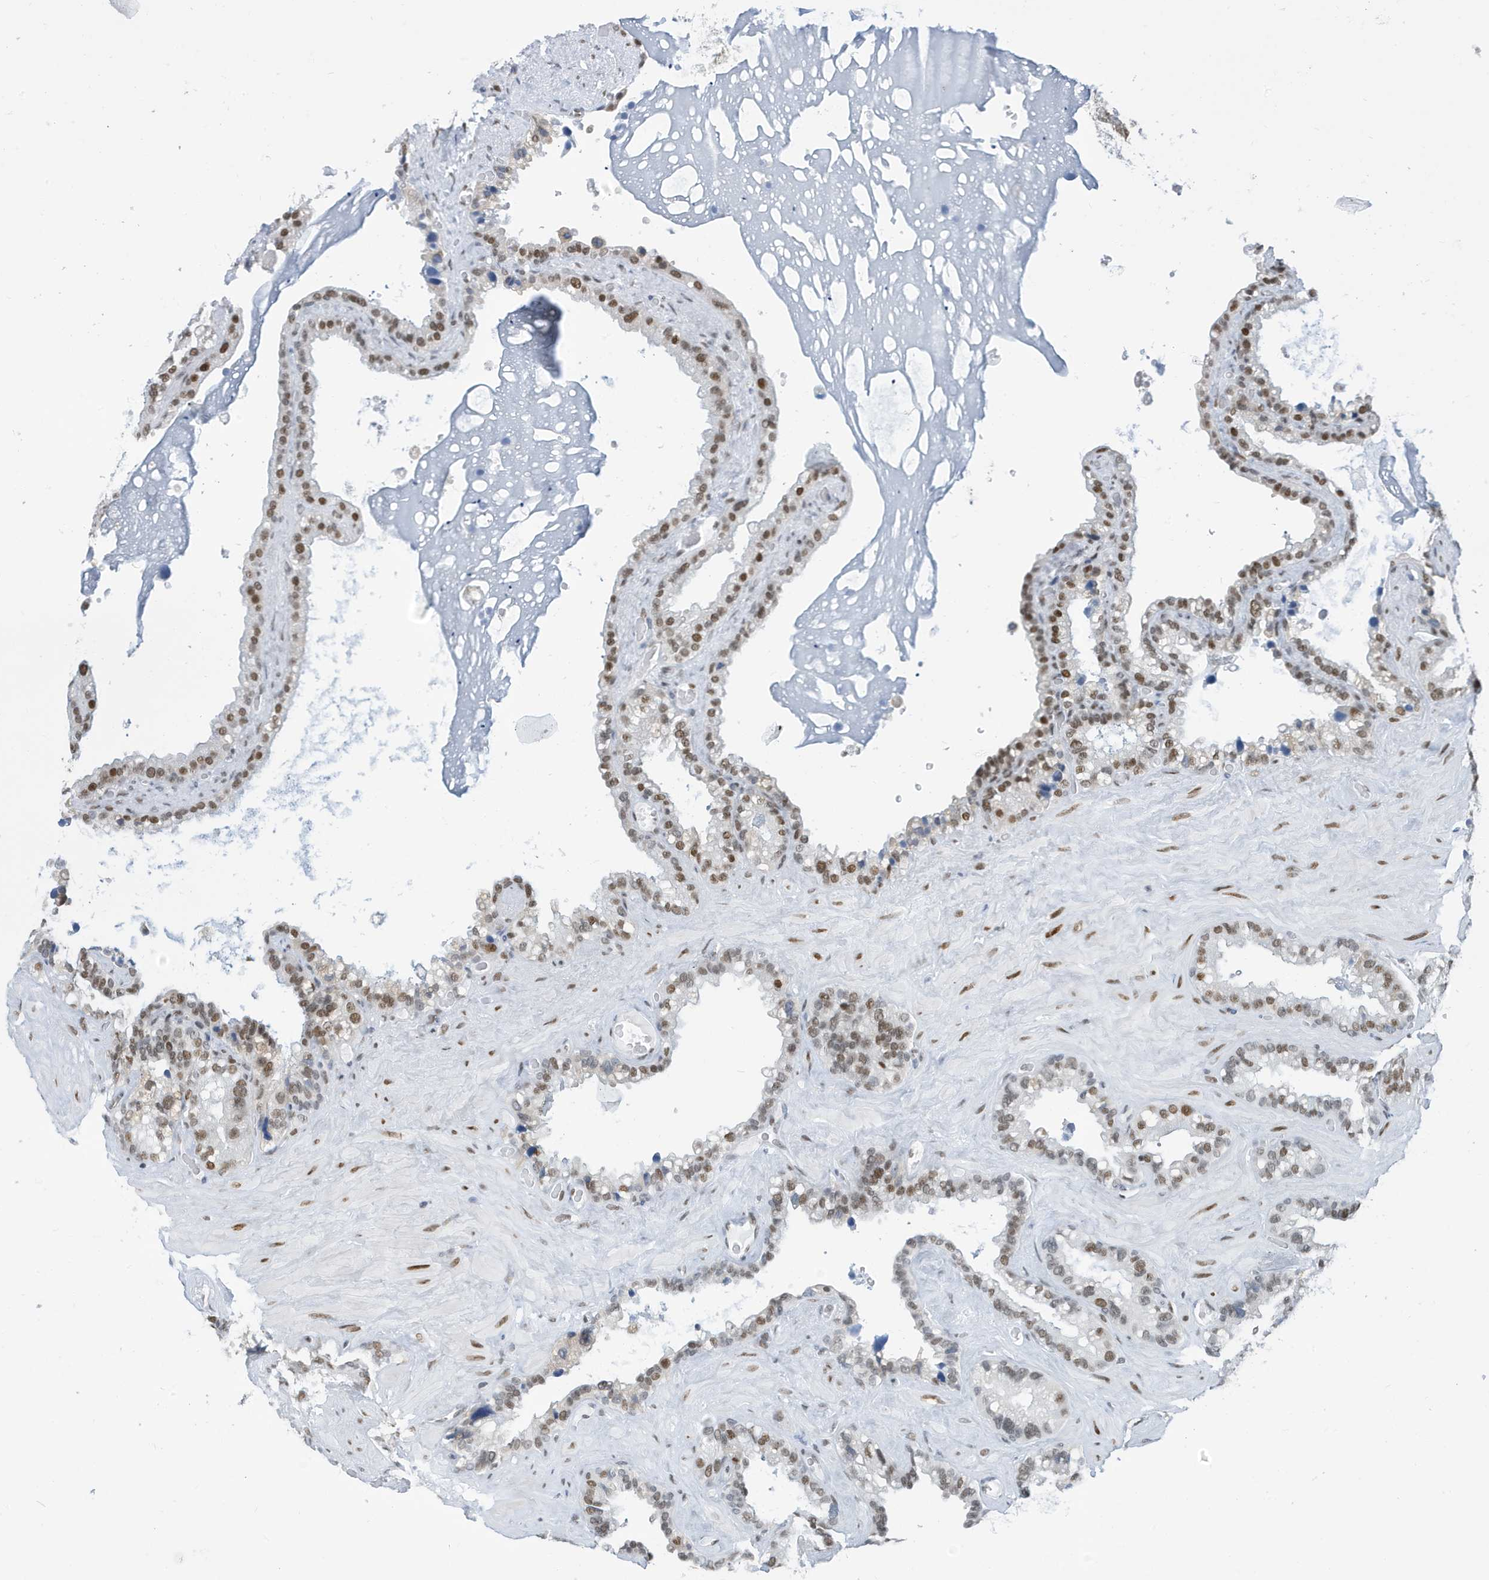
{"staining": {"intensity": "moderate", "quantity": "25%-75%", "location": "nuclear"}, "tissue": "seminal vesicle", "cell_type": "Glandular cells", "image_type": "normal", "snomed": [{"axis": "morphology", "description": "Normal tissue, NOS"}, {"axis": "topography", "description": "Prostate"}, {"axis": "topography", "description": "Seminal veicle"}], "caption": "A brown stain labels moderate nuclear positivity of a protein in glandular cells of normal human seminal vesicle. (DAB IHC, brown staining for protein, blue staining for nuclei).", "gene": "PCYT1A", "patient": {"sex": "male", "age": 68}}